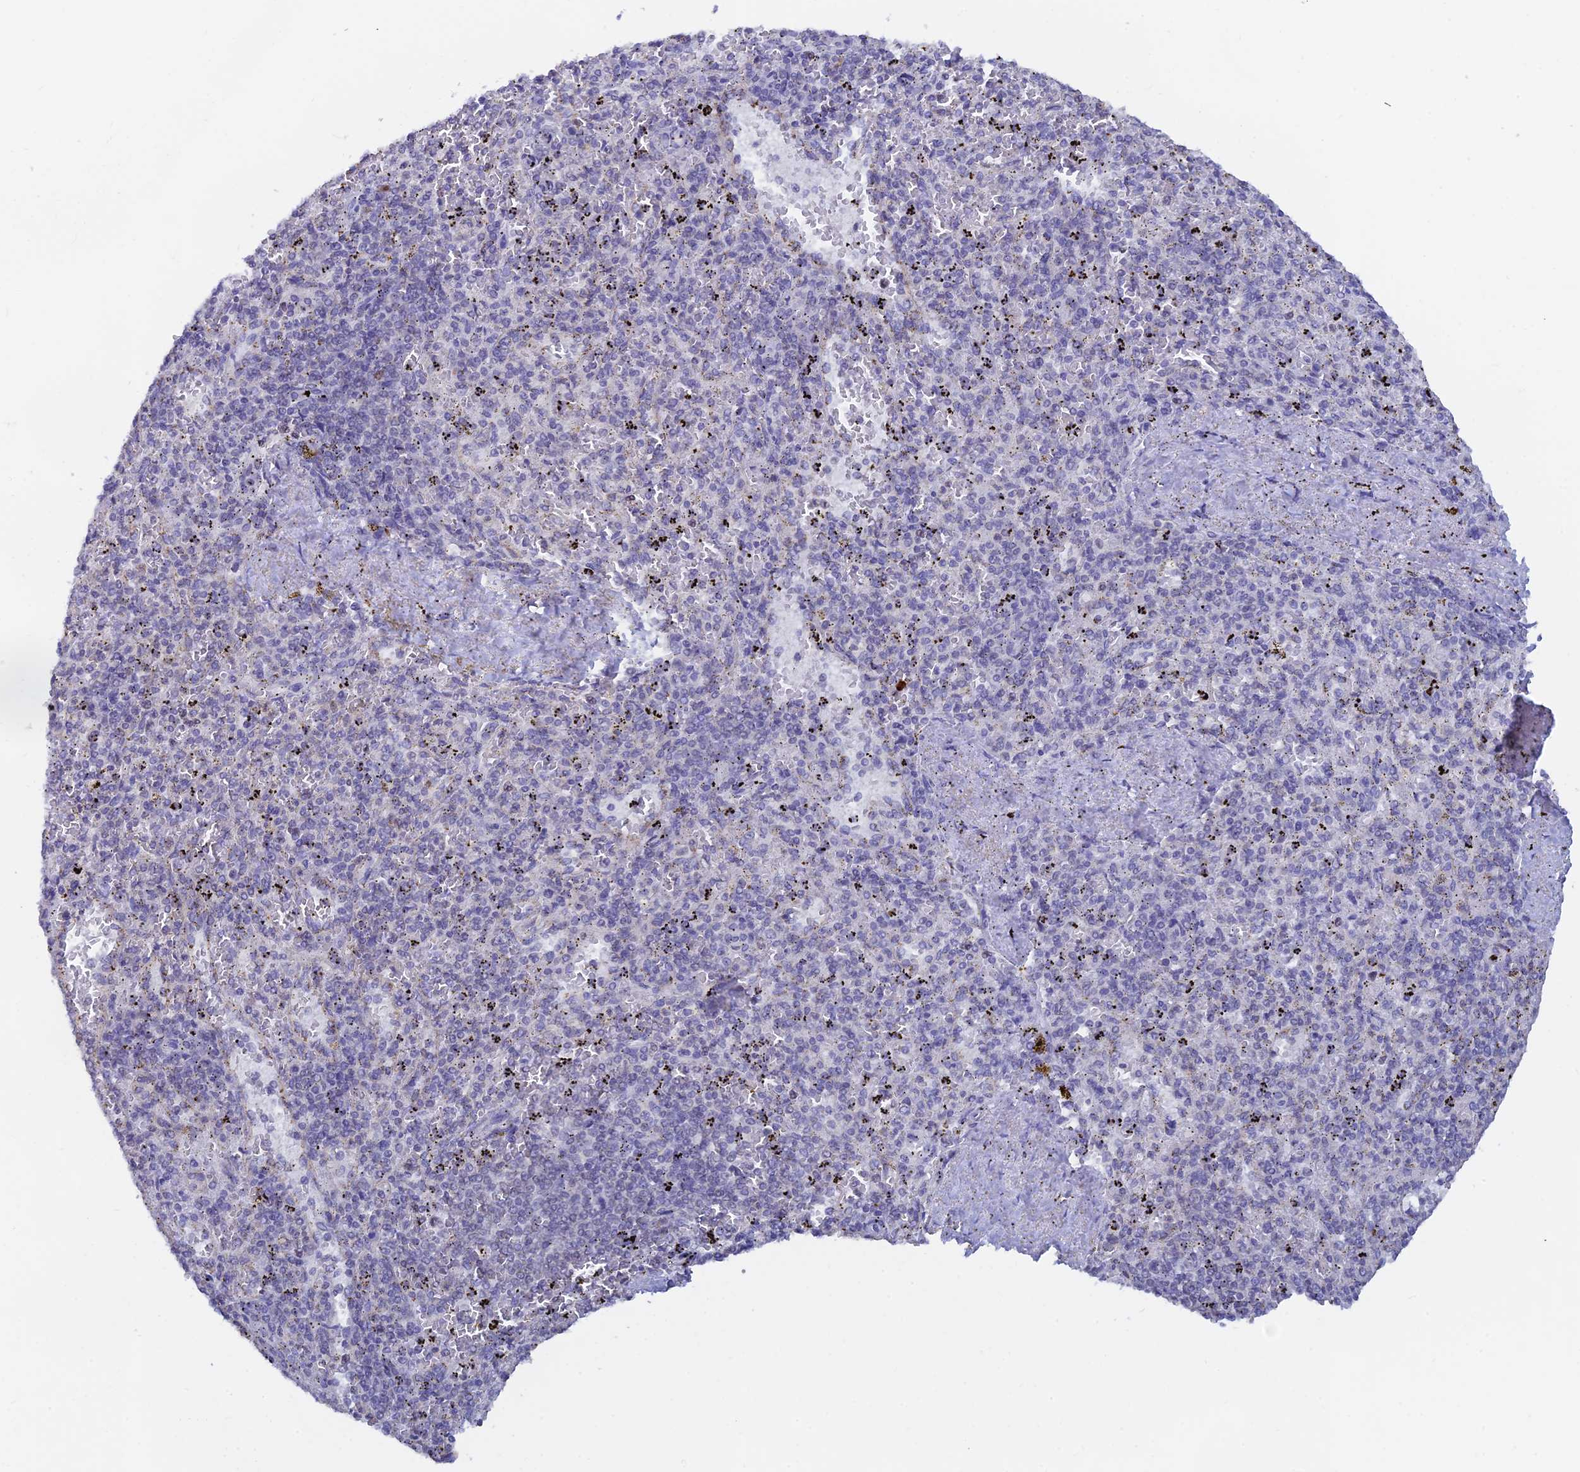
{"staining": {"intensity": "negative", "quantity": "none", "location": "none"}, "tissue": "spleen", "cell_type": "Cells in red pulp", "image_type": "normal", "snomed": [{"axis": "morphology", "description": "Normal tissue, NOS"}, {"axis": "topography", "description": "Spleen"}], "caption": "The immunohistochemistry (IHC) micrograph has no significant expression in cells in red pulp of spleen.", "gene": "LRIF1", "patient": {"sex": "male", "age": 82}}